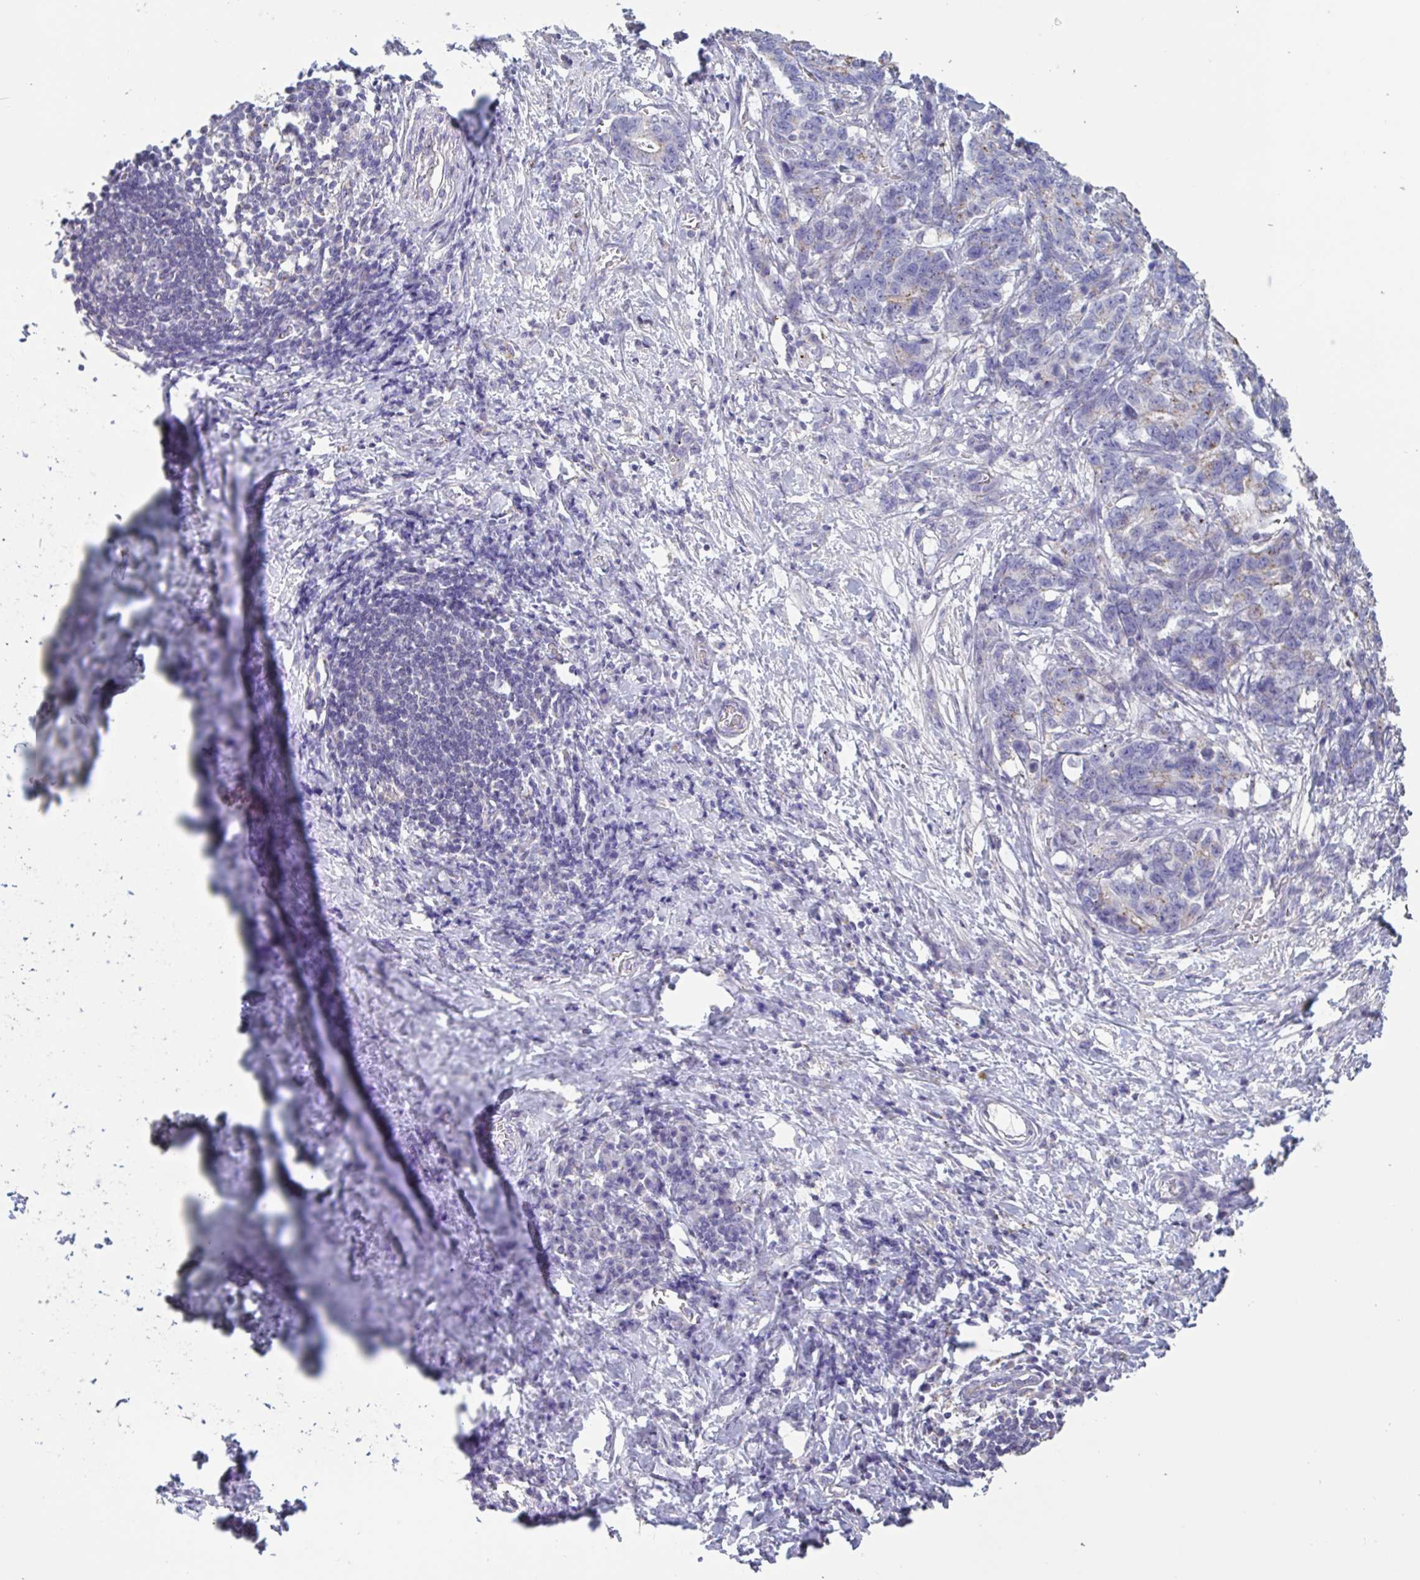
{"staining": {"intensity": "negative", "quantity": "none", "location": "none"}, "tissue": "stomach cancer", "cell_type": "Tumor cells", "image_type": "cancer", "snomed": [{"axis": "morphology", "description": "Normal tissue, NOS"}, {"axis": "morphology", "description": "Adenocarcinoma, NOS"}, {"axis": "topography", "description": "Stomach"}], "caption": "High power microscopy photomicrograph of an immunohistochemistry histopathology image of stomach cancer (adenocarcinoma), revealing no significant positivity in tumor cells.", "gene": "CHMP5", "patient": {"sex": "female", "age": 64}}